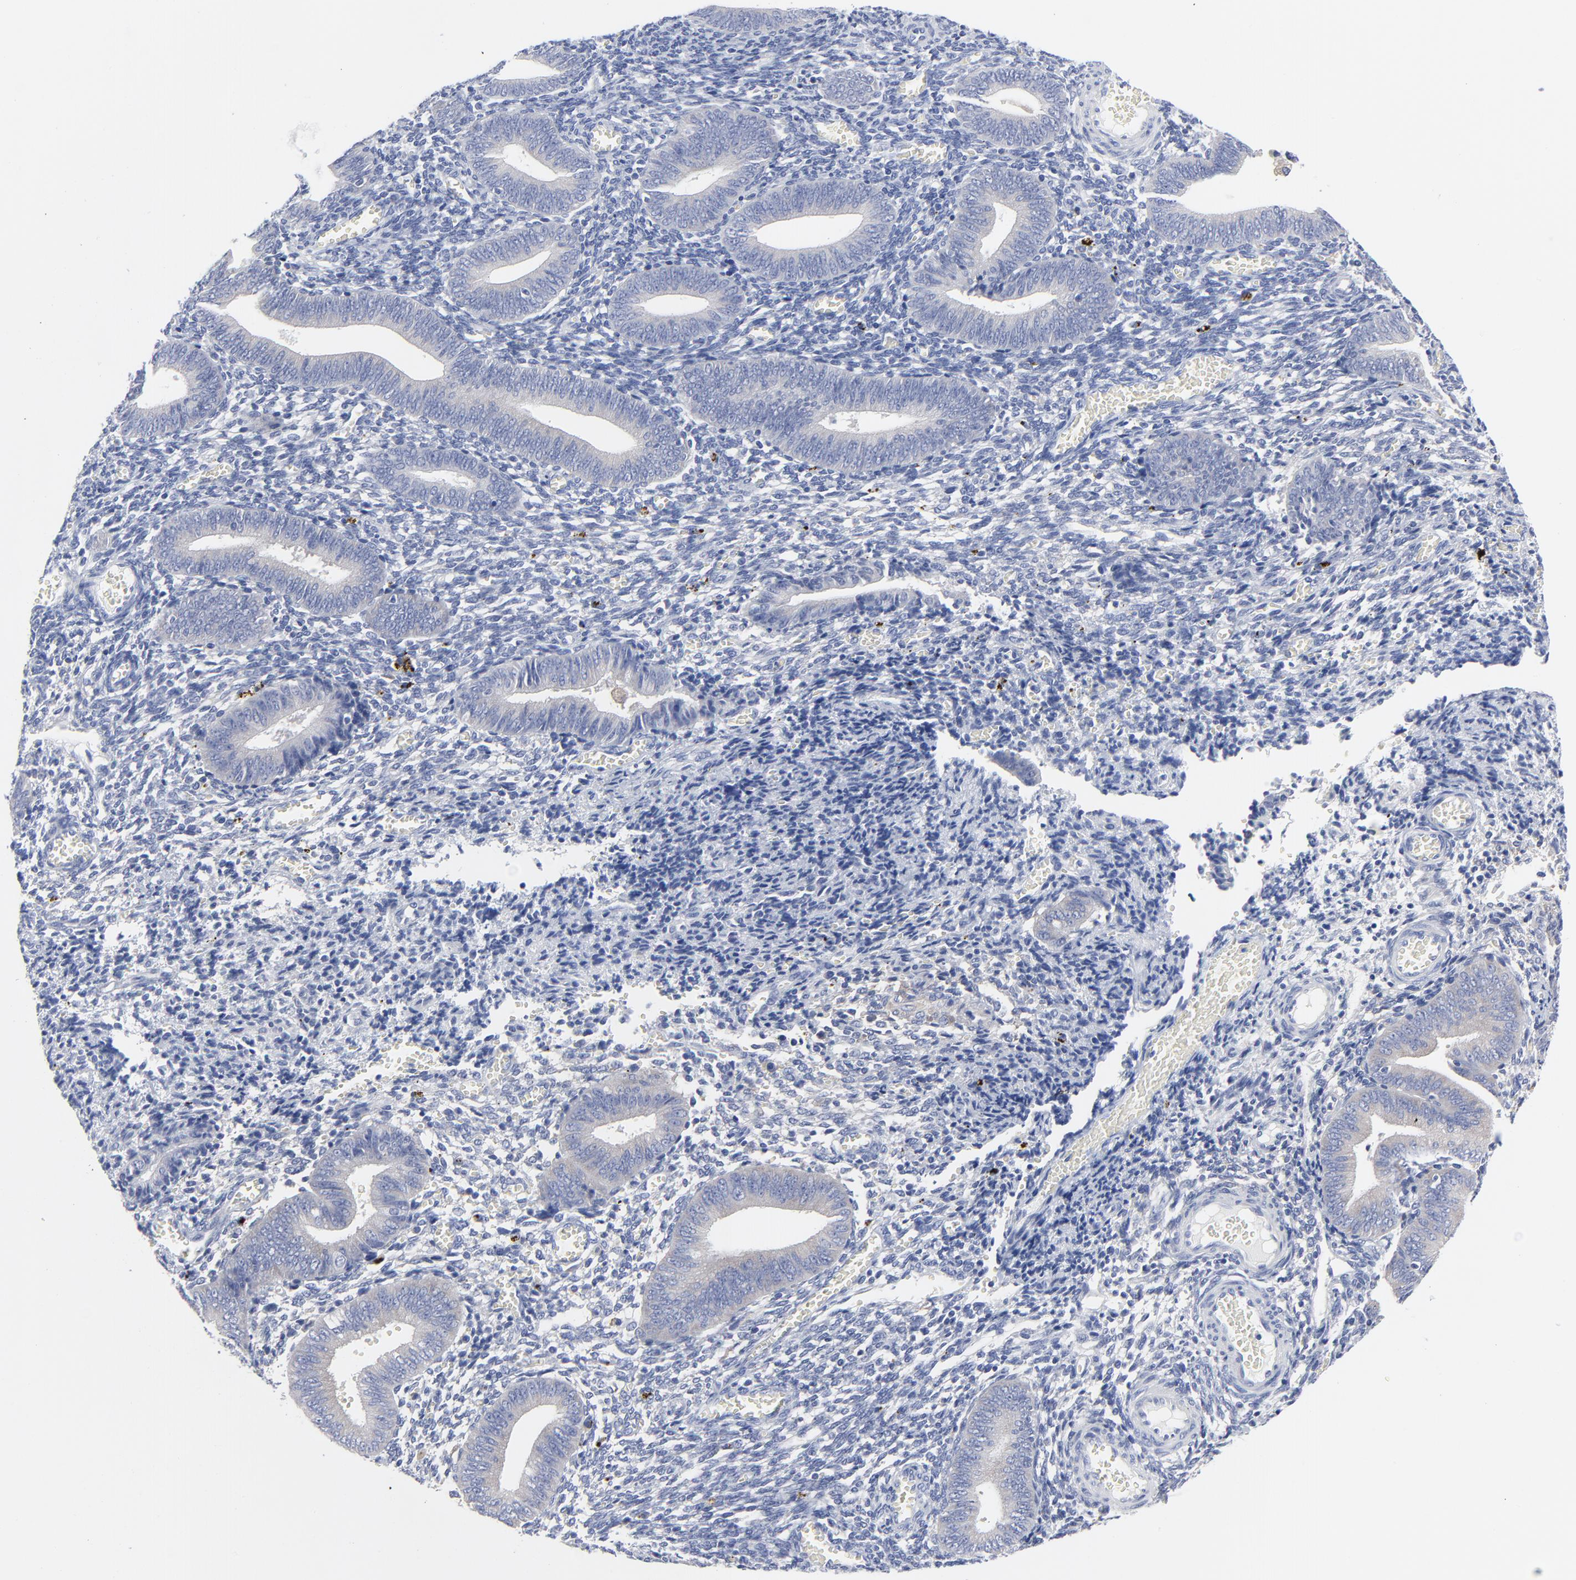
{"staining": {"intensity": "negative", "quantity": "none", "location": "none"}, "tissue": "endometrium", "cell_type": "Cells in endometrial stroma", "image_type": "normal", "snomed": [{"axis": "morphology", "description": "Normal tissue, NOS"}, {"axis": "topography", "description": "Uterus"}, {"axis": "topography", "description": "Endometrium"}], "caption": "A high-resolution micrograph shows IHC staining of unremarkable endometrium, which displays no significant staining in cells in endometrial stroma. (Immunohistochemistry (ihc), brightfield microscopy, high magnification).", "gene": "STAT2", "patient": {"sex": "female", "age": 33}}